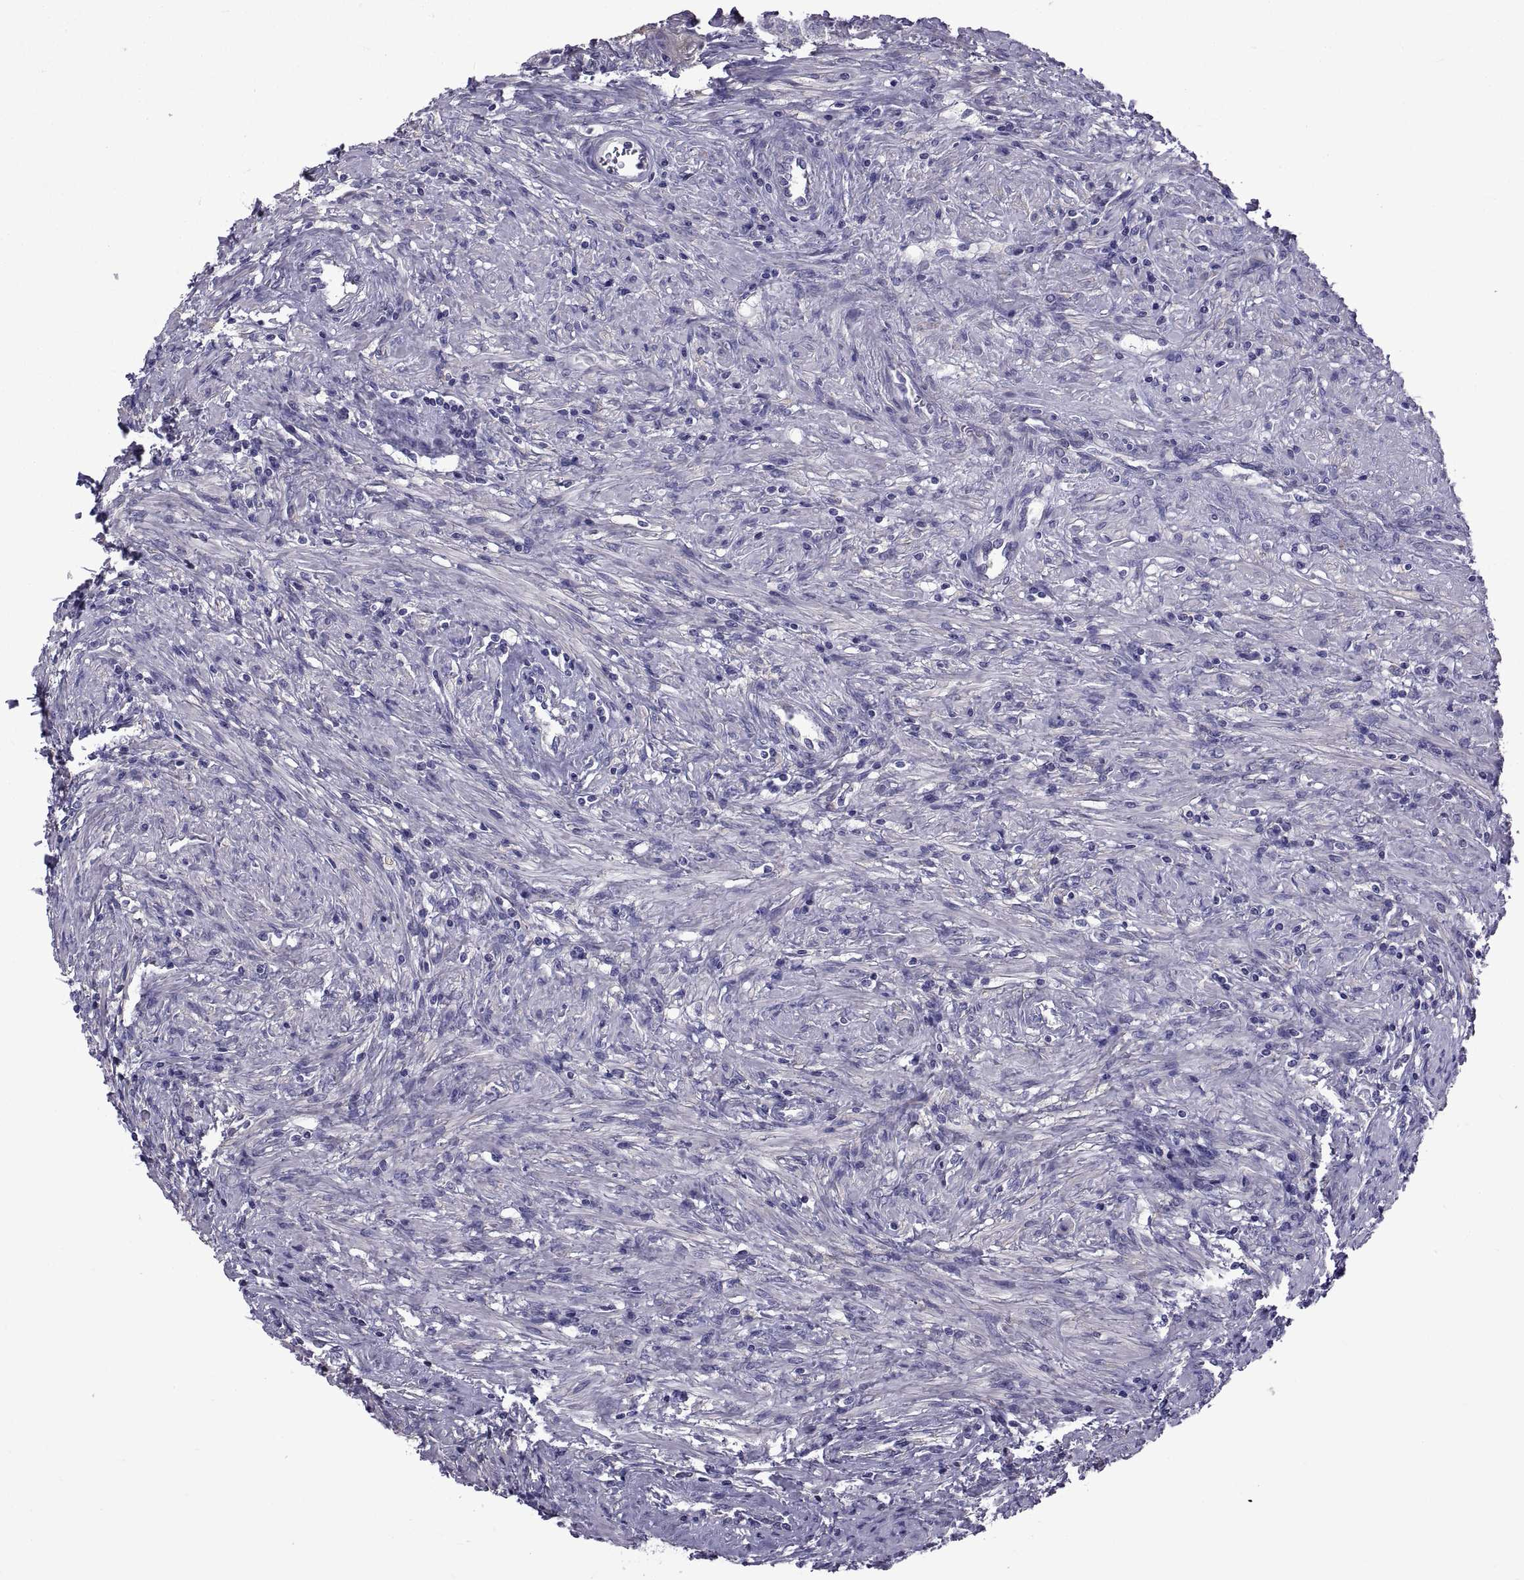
{"staining": {"intensity": "negative", "quantity": "none", "location": "none"}, "tissue": "prostate", "cell_type": "Glandular cells", "image_type": "normal", "snomed": [{"axis": "morphology", "description": "Normal tissue, NOS"}, {"axis": "topography", "description": "Prostate"}], "caption": "IHC histopathology image of unremarkable prostate stained for a protein (brown), which shows no positivity in glandular cells.", "gene": "TMC3", "patient": {"sex": "male", "age": 65}}